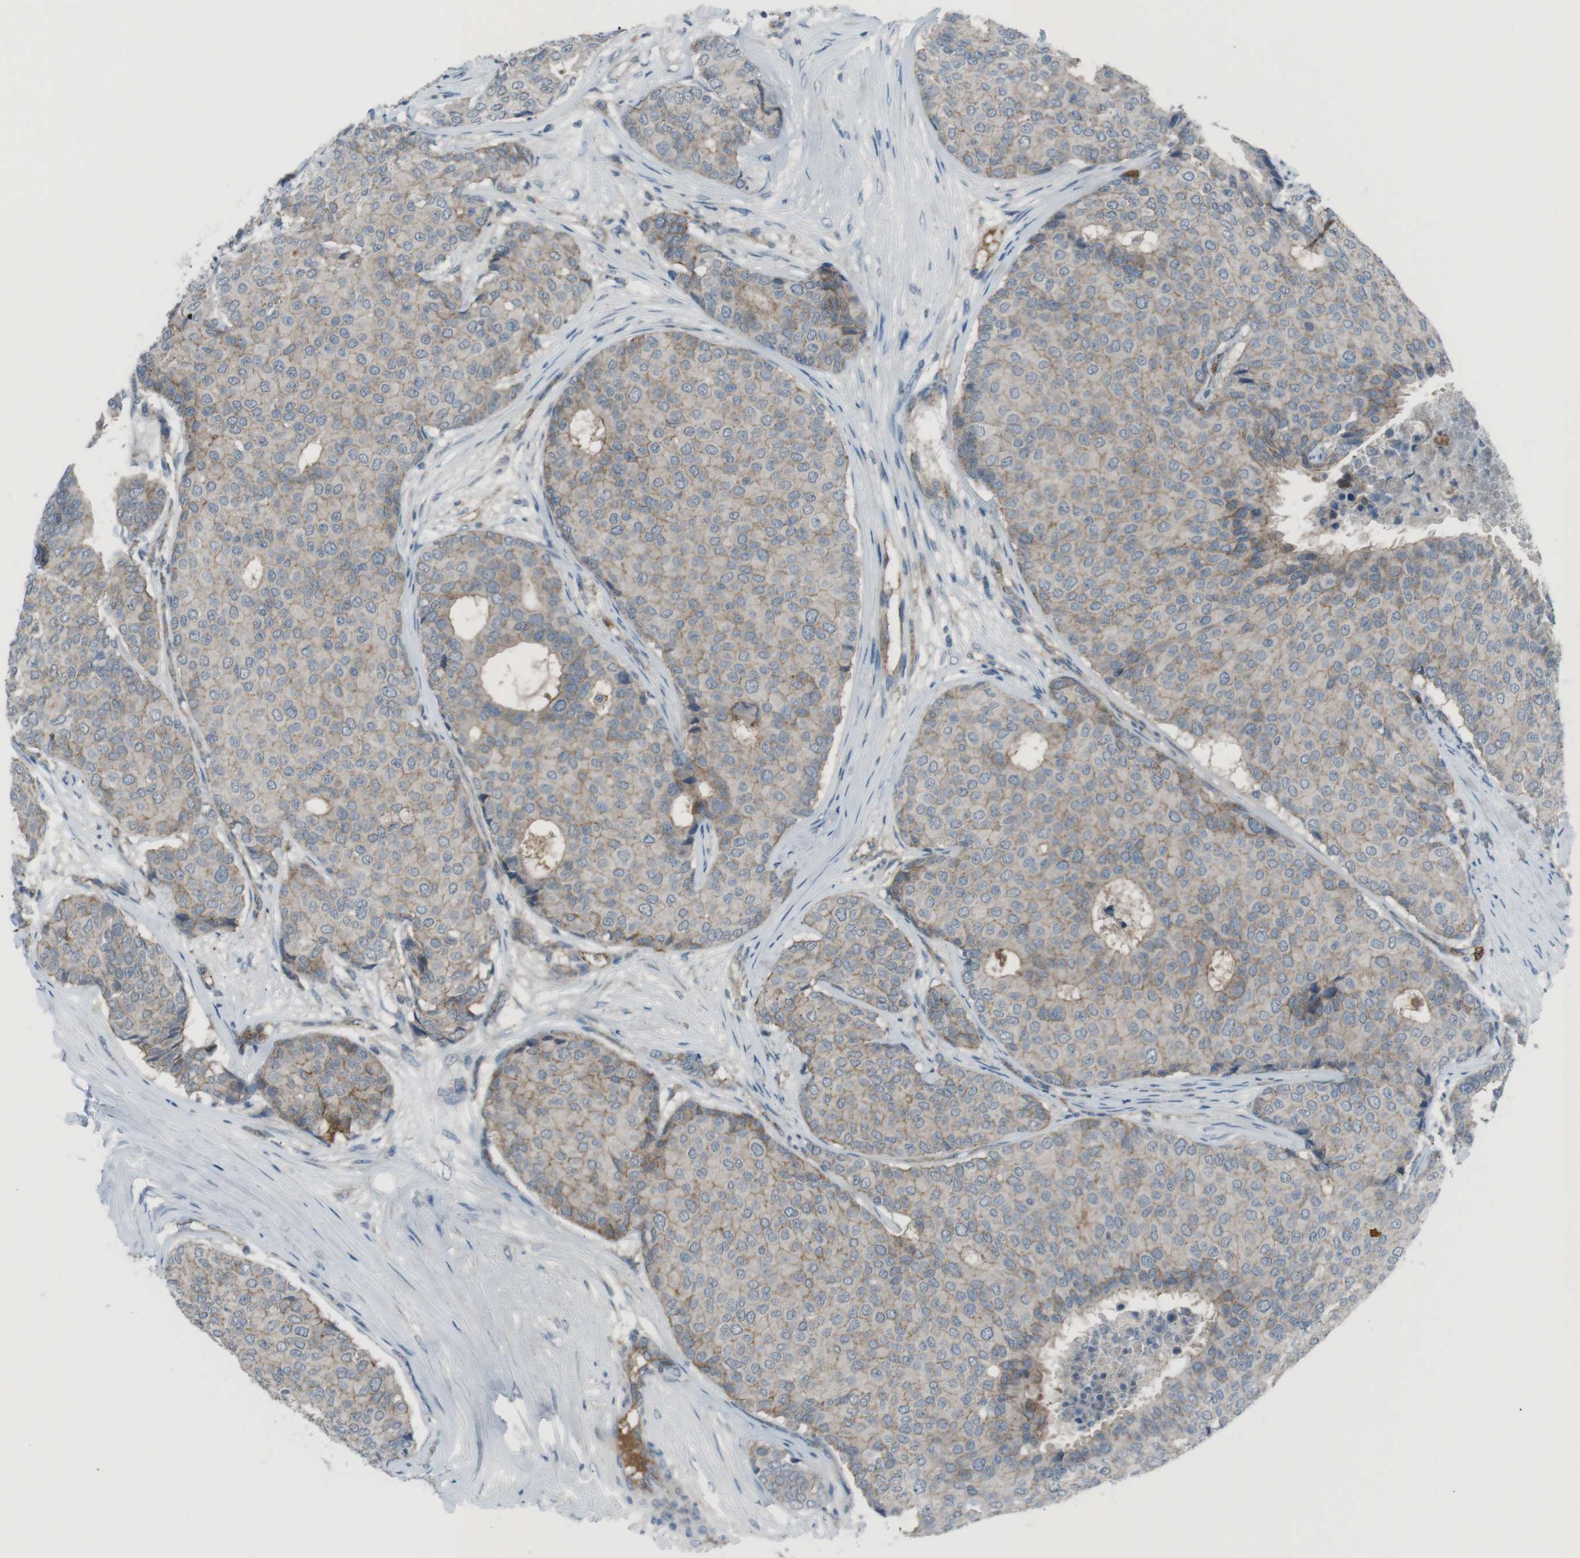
{"staining": {"intensity": "weak", "quantity": "25%-75%", "location": "cytoplasmic/membranous"}, "tissue": "breast cancer", "cell_type": "Tumor cells", "image_type": "cancer", "snomed": [{"axis": "morphology", "description": "Duct carcinoma"}, {"axis": "topography", "description": "Breast"}], "caption": "DAB (3,3'-diaminobenzidine) immunohistochemical staining of breast cancer shows weak cytoplasmic/membranous protein positivity in approximately 25%-75% of tumor cells. Nuclei are stained in blue.", "gene": "SPTA1", "patient": {"sex": "female", "age": 75}}